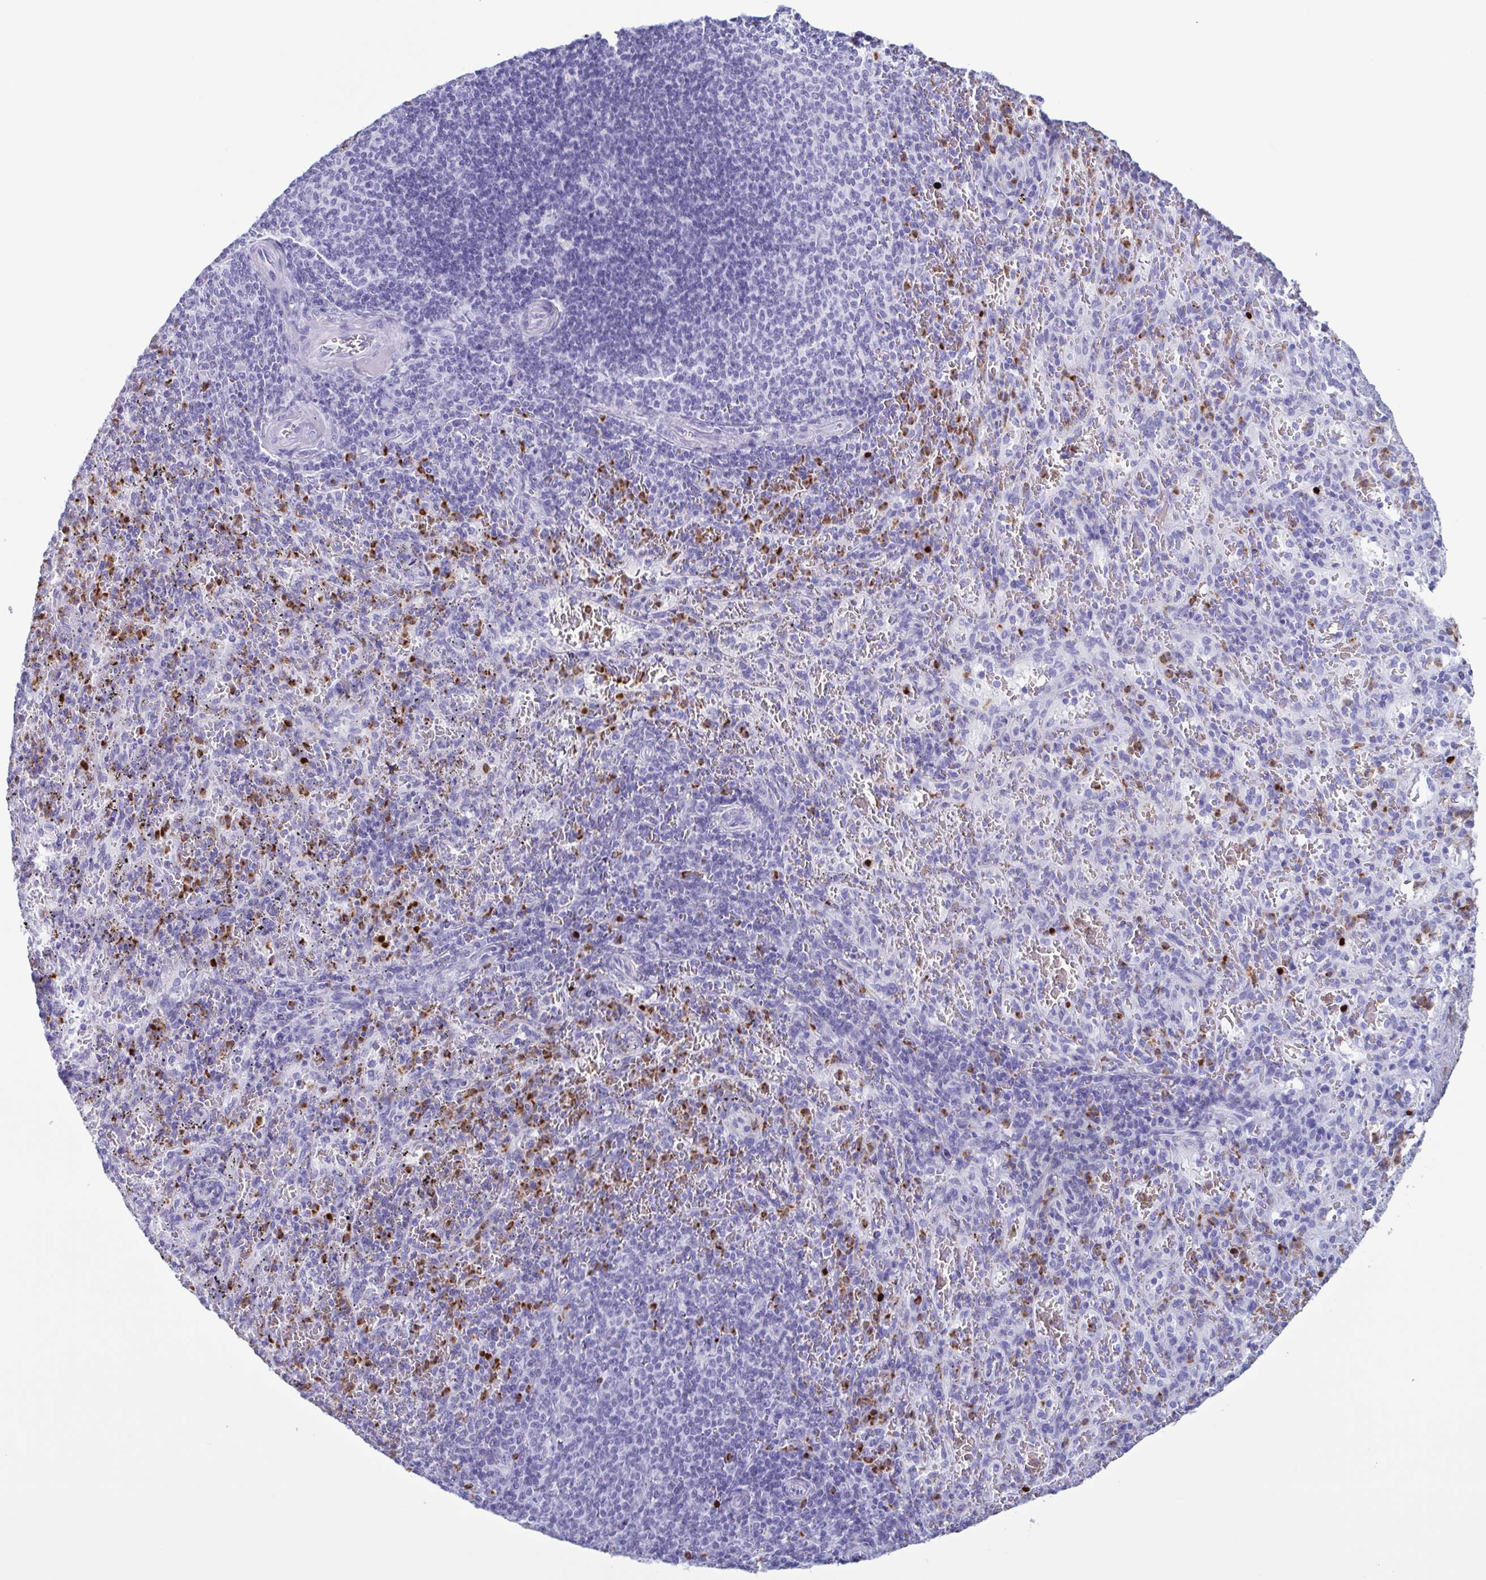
{"staining": {"intensity": "strong", "quantity": "<25%", "location": "cytoplasmic/membranous"}, "tissue": "spleen", "cell_type": "Cells in red pulp", "image_type": "normal", "snomed": [{"axis": "morphology", "description": "Normal tissue, NOS"}, {"axis": "topography", "description": "Spleen"}], "caption": "The image exhibits immunohistochemical staining of normal spleen. There is strong cytoplasmic/membranous expression is appreciated in about <25% of cells in red pulp.", "gene": "LTF", "patient": {"sex": "male", "age": 57}}